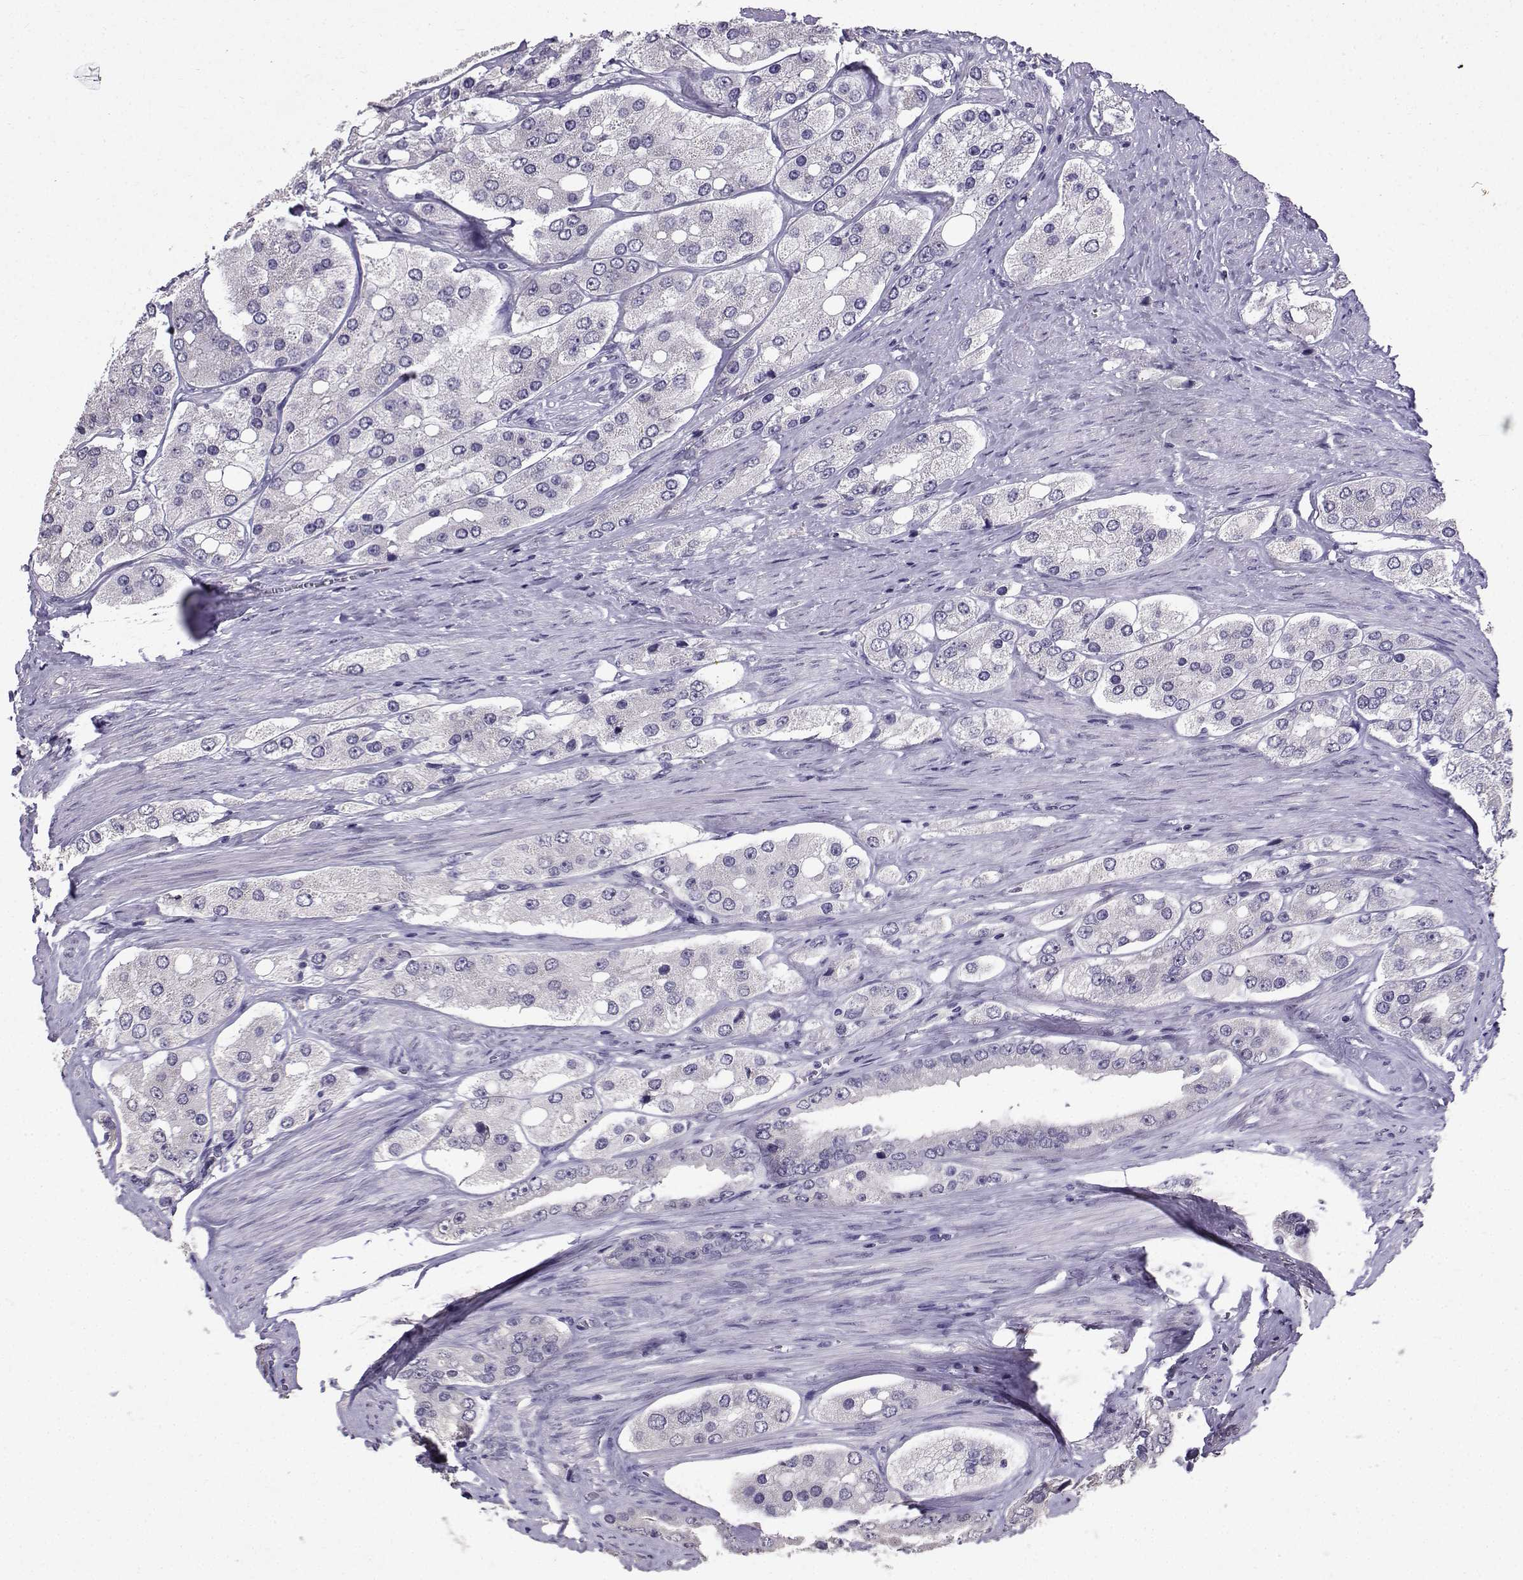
{"staining": {"intensity": "negative", "quantity": "none", "location": "none"}, "tissue": "prostate cancer", "cell_type": "Tumor cells", "image_type": "cancer", "snomed": [{"axis": "morphology", "description": "Adenocarcinoma, Low grade"}, {"axis": "topography", "description": "Prostate"}], "caption": "A high-resolution histopathology image shows immunohistochemistry staining of prostate adenocarcinoma (low-grade), which displays no significant expression in tumor cells. The staining was performed using DAB (3,3'-diaminobenzidine) to visualize the protein expression in brown, while the nuclei were stained in blue with hematoxylin (Magnification: 20x).", "gene": "SPAG11B", "patient": {"sex": "male", "age": 69}}